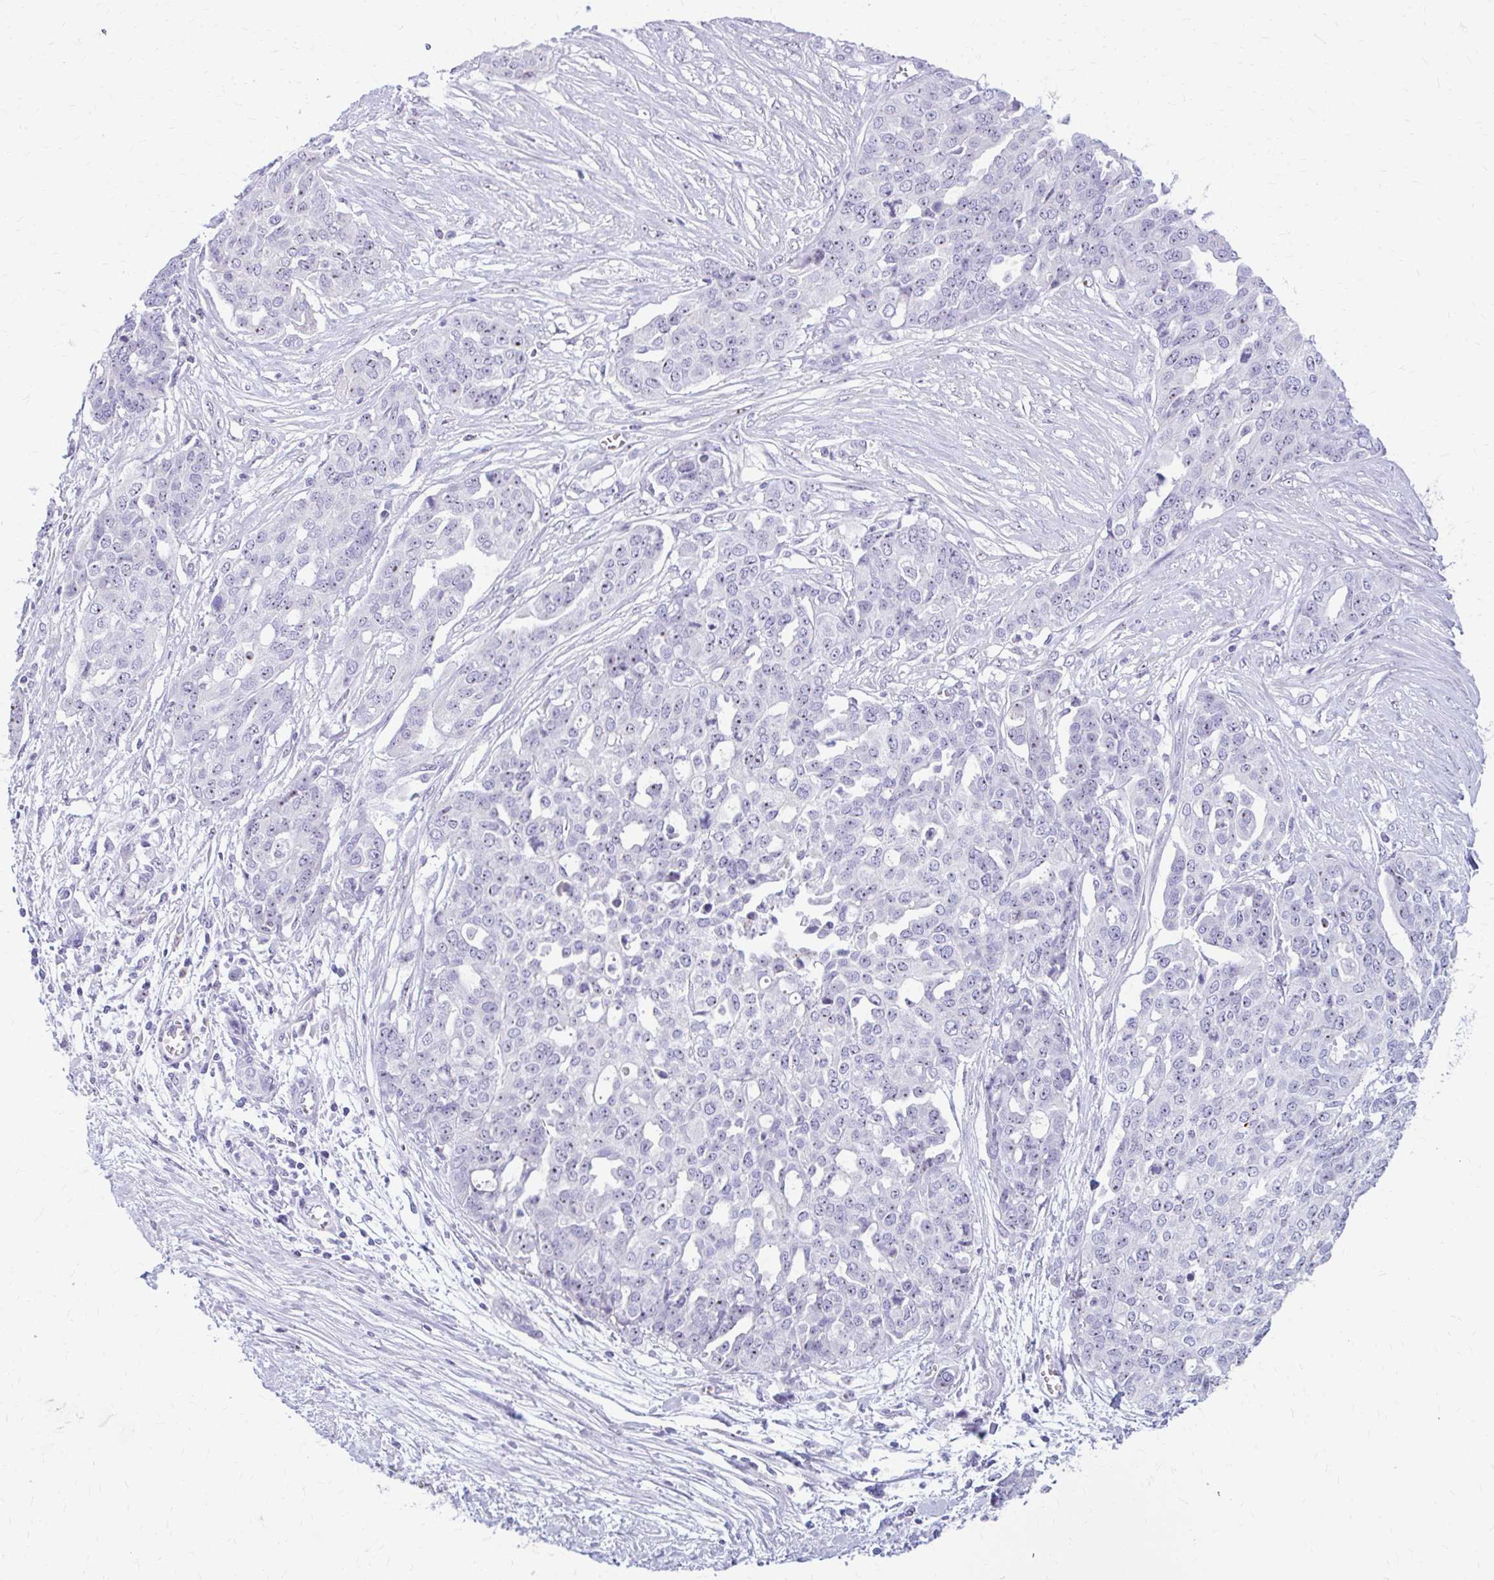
{"staining": {"intensity": "weak", "quantity": ">75%", "location": "nuclear"}, "tissue": "ovarian cancer", "cell_type": "Tumor cells", "image_type": "cancer", "snomed": [{"axis": "morphology", "description": "Cystadenocarcinoma, serous, NOS"}, {"axis": "topography", "description": "Soft tissue"}, {"axis": "topography", "description": "Ovary"}], "caption": "Immunohistochemical staining of serous cystadenocarcinoma (ovarian) shows low levels of weak nuclear positivity in approximately >75% of tumor cells.", "gene": "FTSJ3", "patient": {"sex": "female", "age": 57}}